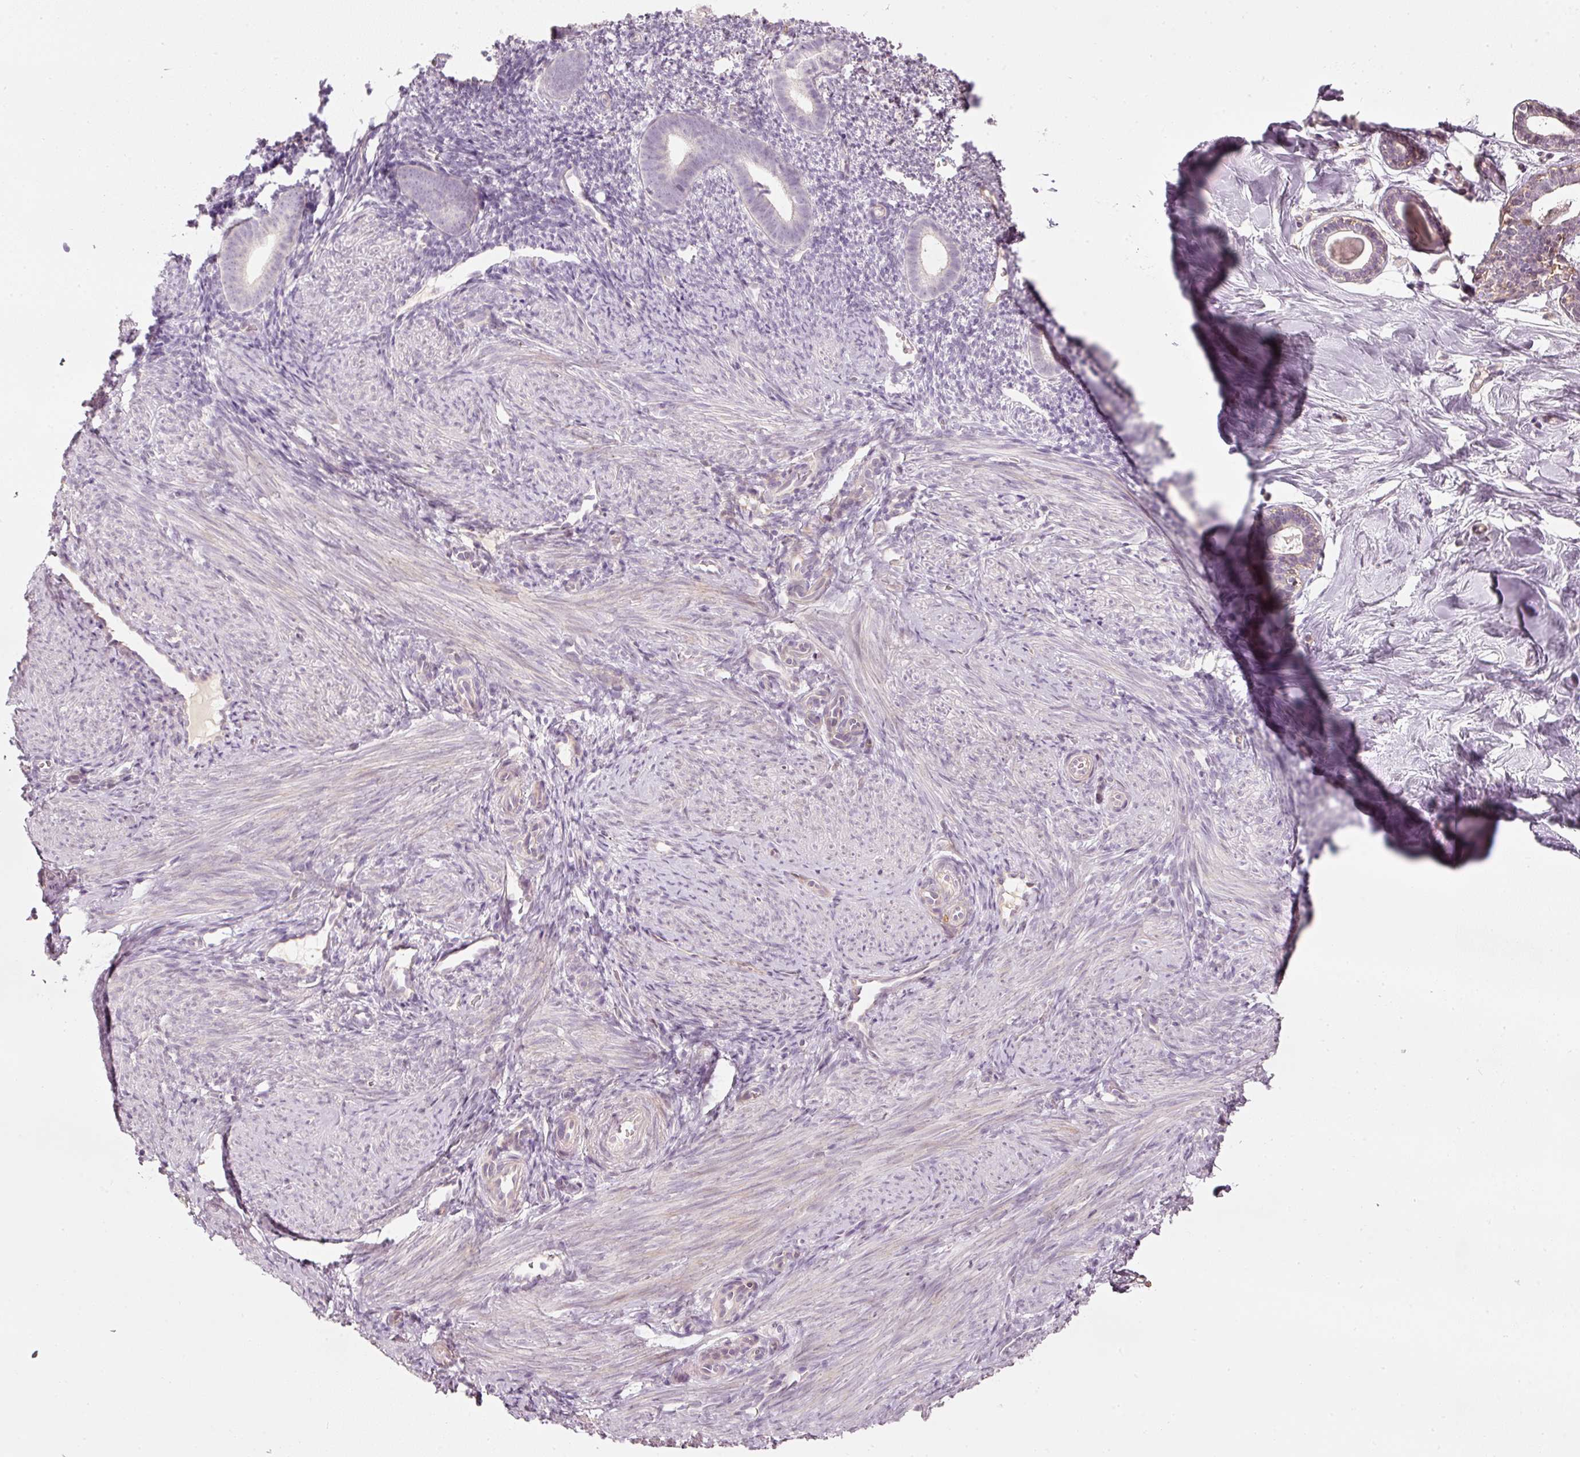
{"staining": {"intensity": "negative", "quantity": "none", "location": "none"}, "tissue": "endometrium", "cell_type": "Cells in endometrial stroma", "image_type": "normal", "snomed": [{"axis": "morphology", "description": "Normal tissue, NOS"}, {"axis": "topography", "description": "Endometrium"}], "caption": "High power microscopy histopathology image of an immunohistochemistry (IHC) image of normal endometrium, revealing no significant expression in cells in endometrial stroma. Nuclei are stained in blue.", "gene": "TREX2", "patient": {"sex": "female", "age": 39}}